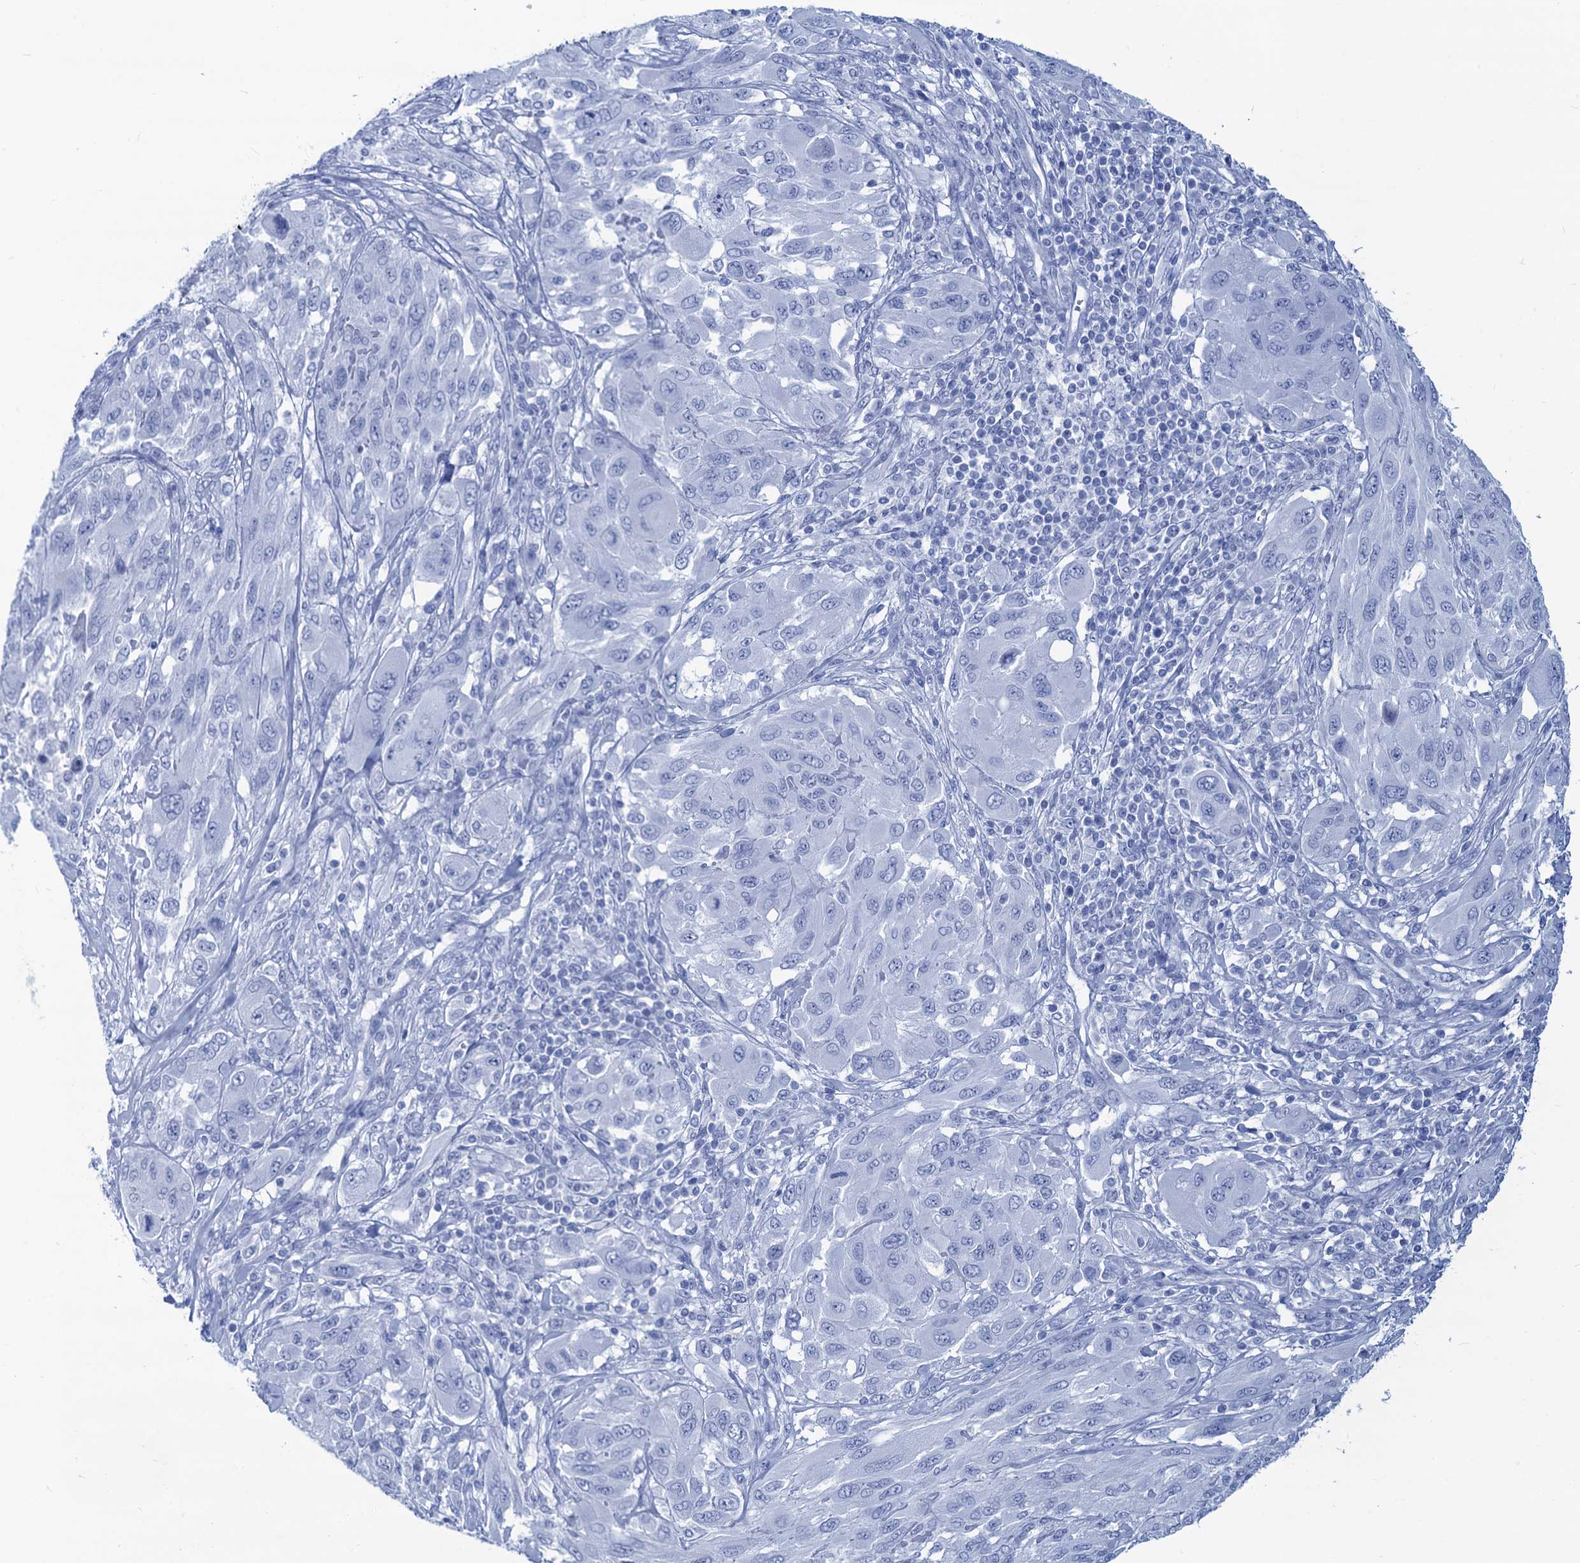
{"staining": {"intensity": "negative", "quantity": "none", "location": "none"}, "tissue": "melanoma", "cell_type": "Tumor cells", "image_type": "cancer", "snomed": [{"axis": "morphology", "description": "Malignant melanoma, NOS"}, {"axis": "topography", "description": "Skin"}], "caption": "Tumor cells are negative for protein expression in human melanoma. (Brightfield microscopy of DAB (3,3'-diaminobenzidine) immunohistochemistry (IHC) at high magnification).", "gene": "CABYR", "patient": {"sex": "female", "age": 91}}